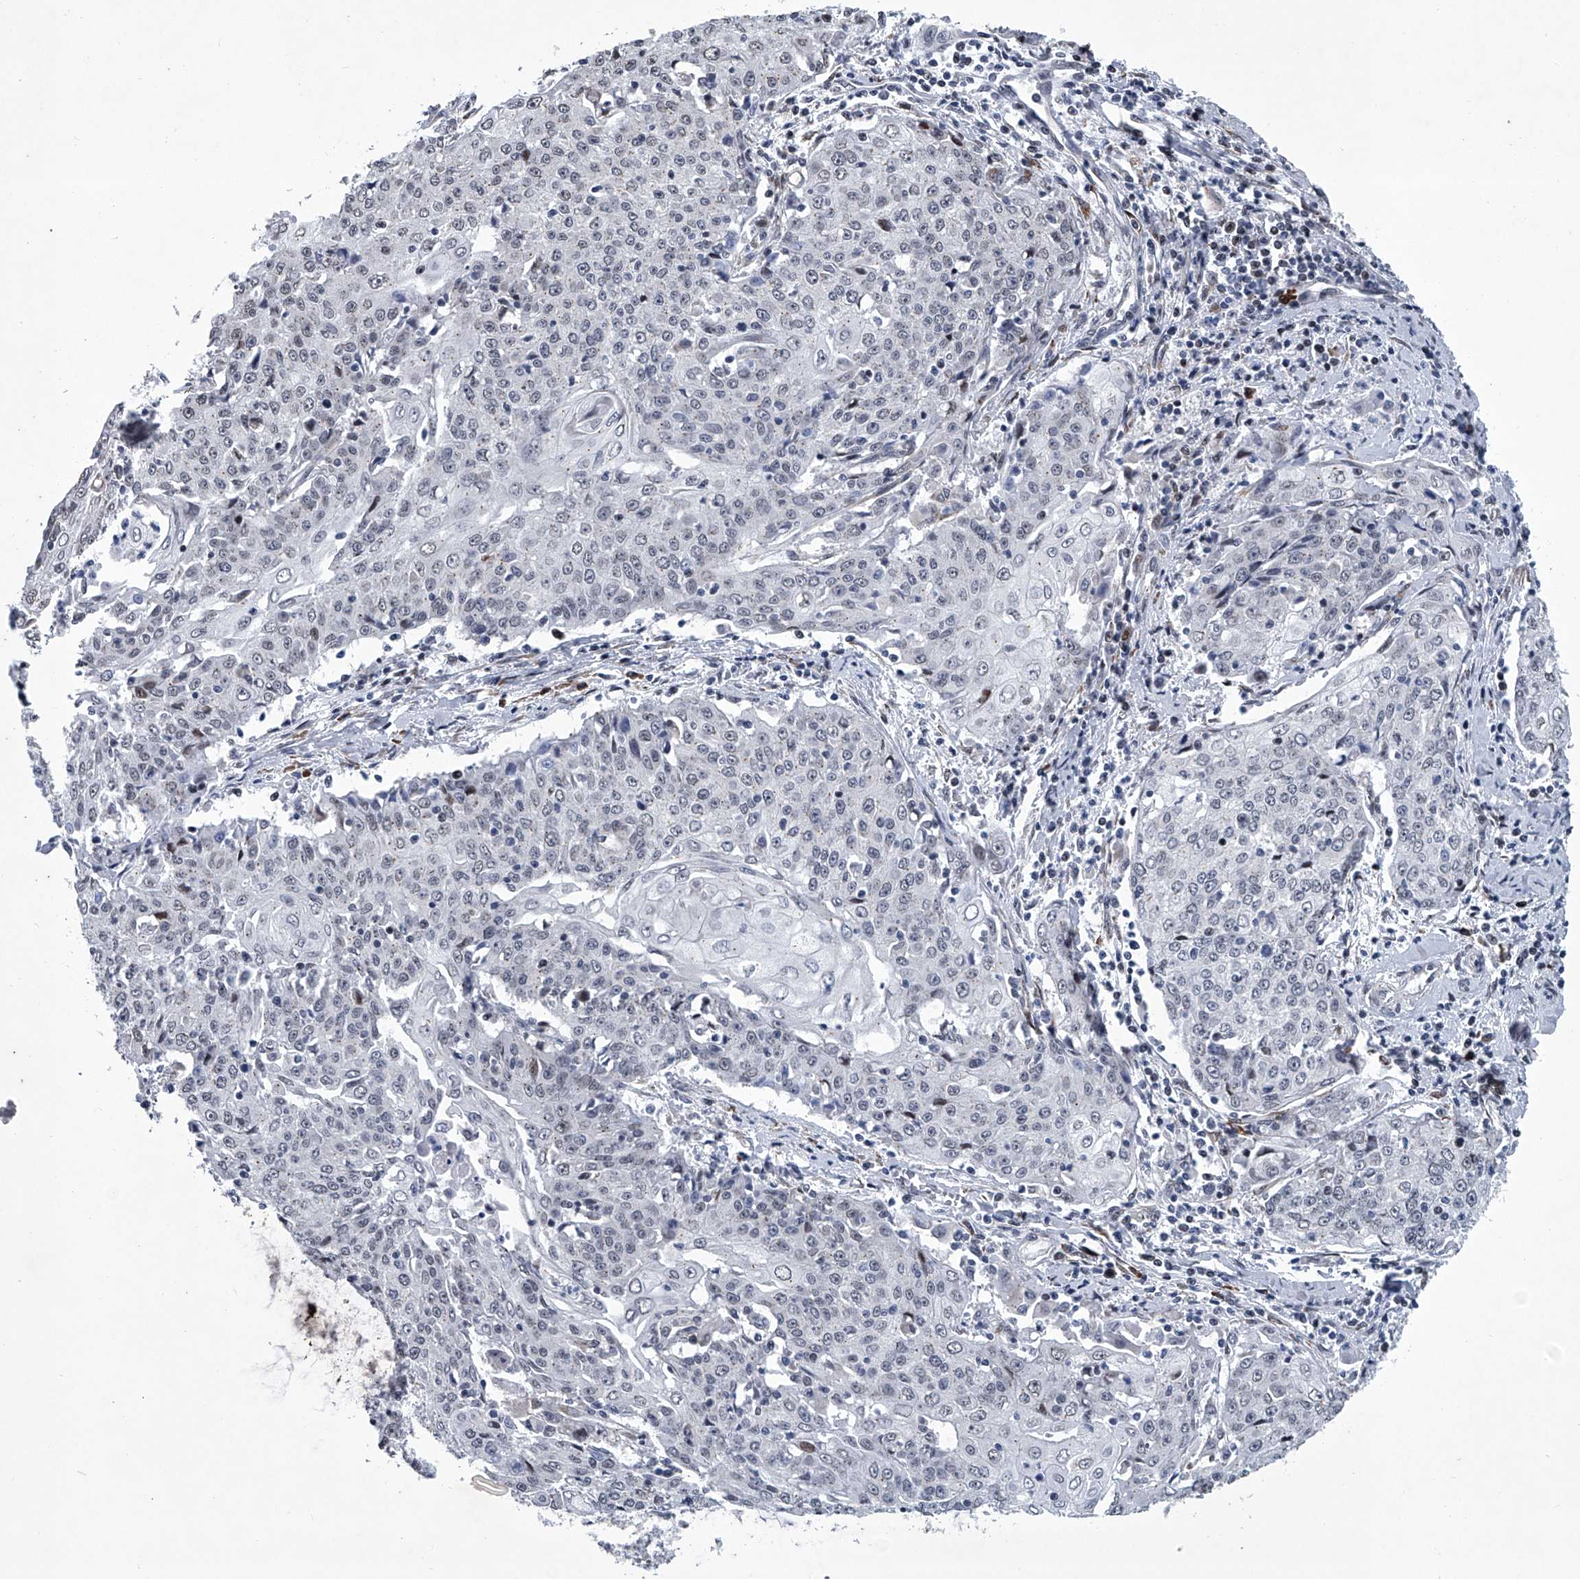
{"staining": {"intensity": "negative", "quantity": "none", "location": "none"}, "tissue": "cervical cancer", "cell_type": "Tumor cells", "image_type": "cancer", "snomed": [{"axis": "morphology", "description": "Squamous cell carcinoma, NOS"}, {"axis": "topography", "description": "Cervix"}], "caption": "High magnification brightfield microscopy of cervical squamous cell carcinoma stained with DAB (brown) and counterstained with hematoxylin (blue): tumor cells show no significant positivity.", "gene": "PPP2R5D", "patient": {"sex": "female", "age": 48}}